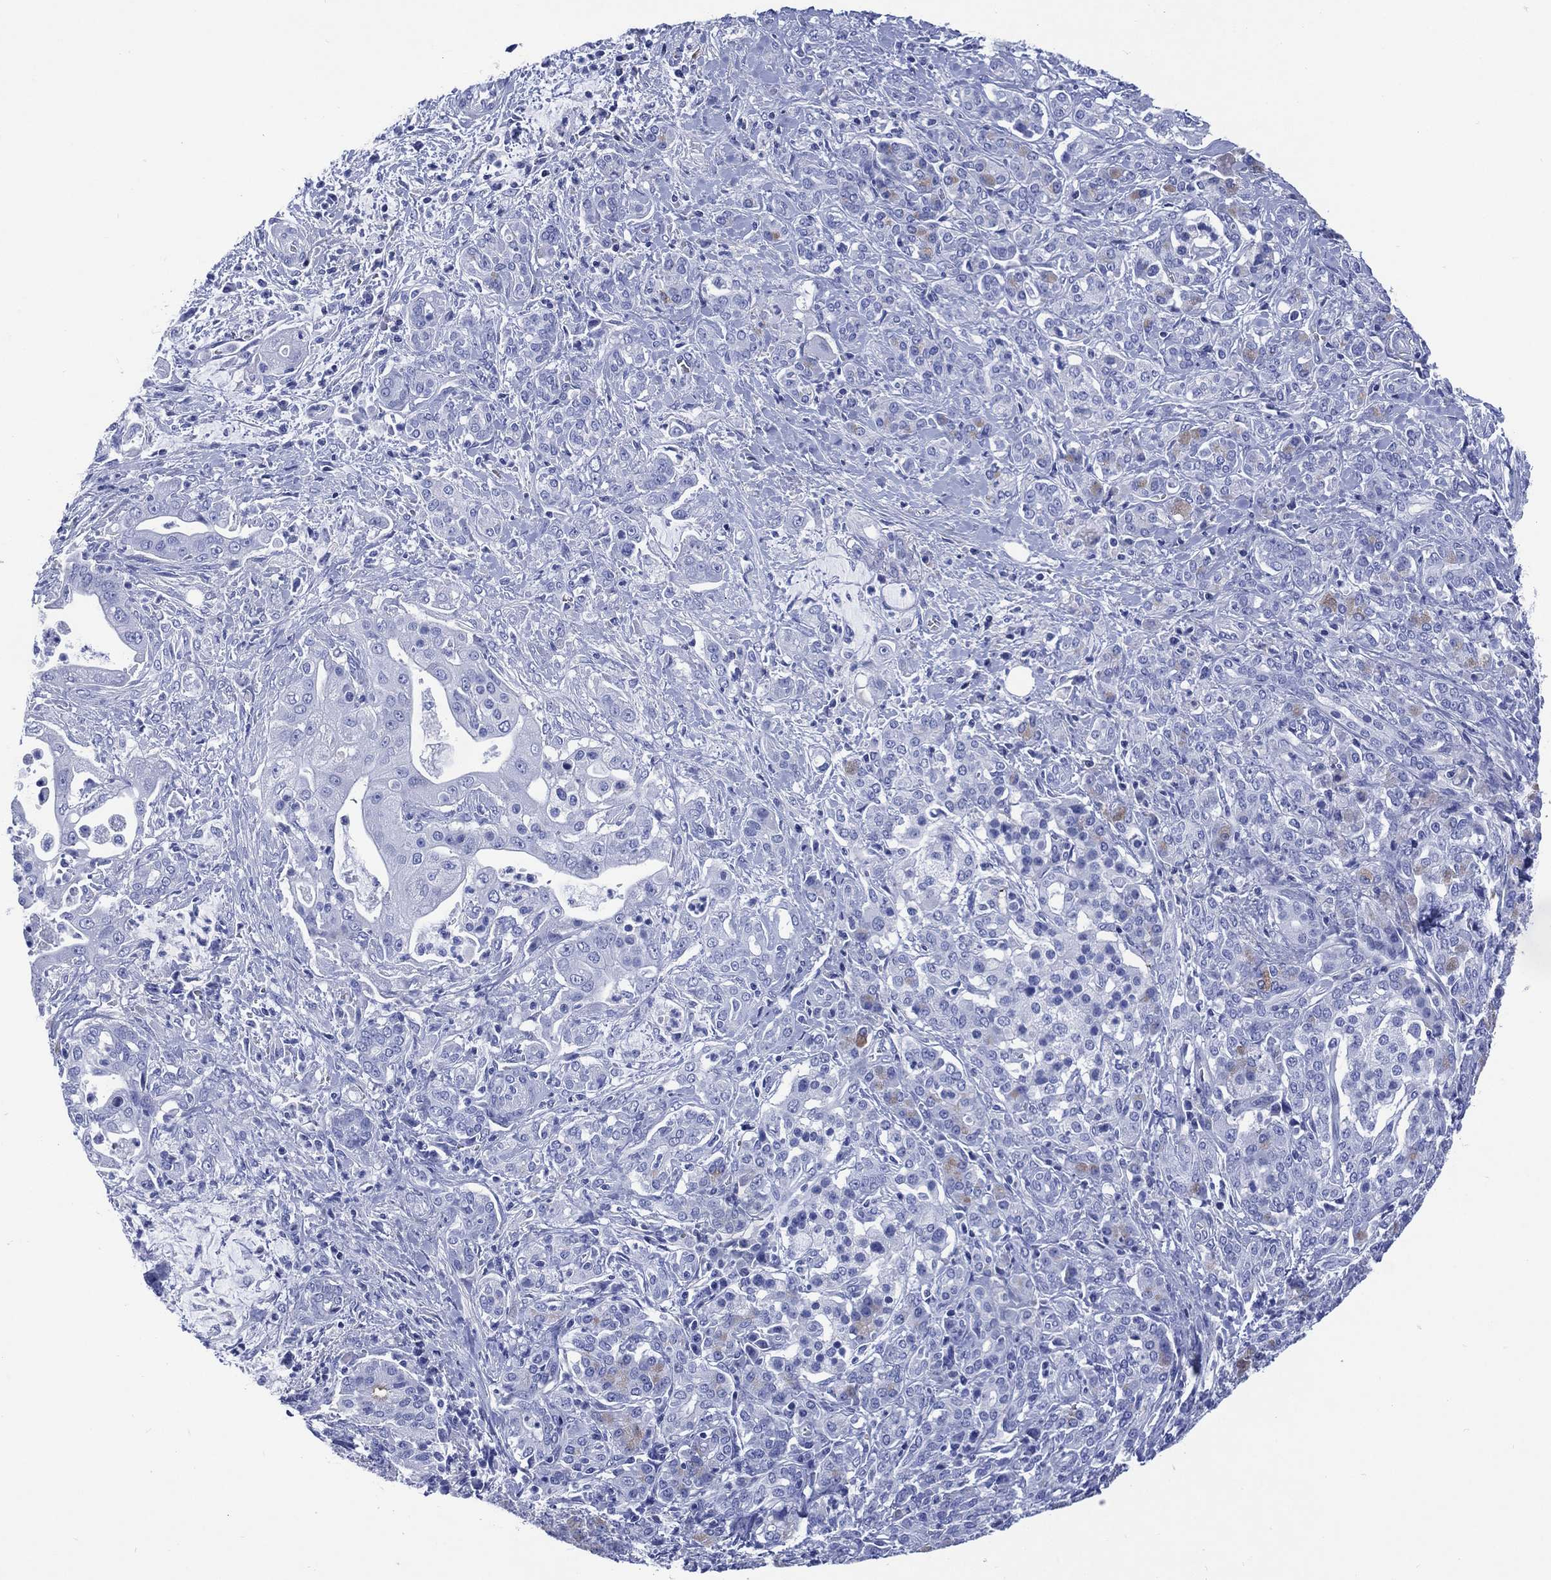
{"staining": {"intensity": "negative", "quantity": "none", "location": "none"}, "tissue": "pancreatic cancer", "cell_type": "Tumor cells", "image_type": "cancer", "snomed": [{"axis": "morphology", "description": "Normal tissue, NOS"}, {"axis": "morphology", "description": "Inflammation, NOS"}, {"axis": "morphology", "description": "Adenocarcinoma, NOS"}, {"axis": "topography", "description": "Pancreas"}], "caption": "Tumor cells show no significant positivity in pancreatic adenocarcinoma.", "gene": "SHCBP1L", "patient": {"sex": "male", "age": 57}}